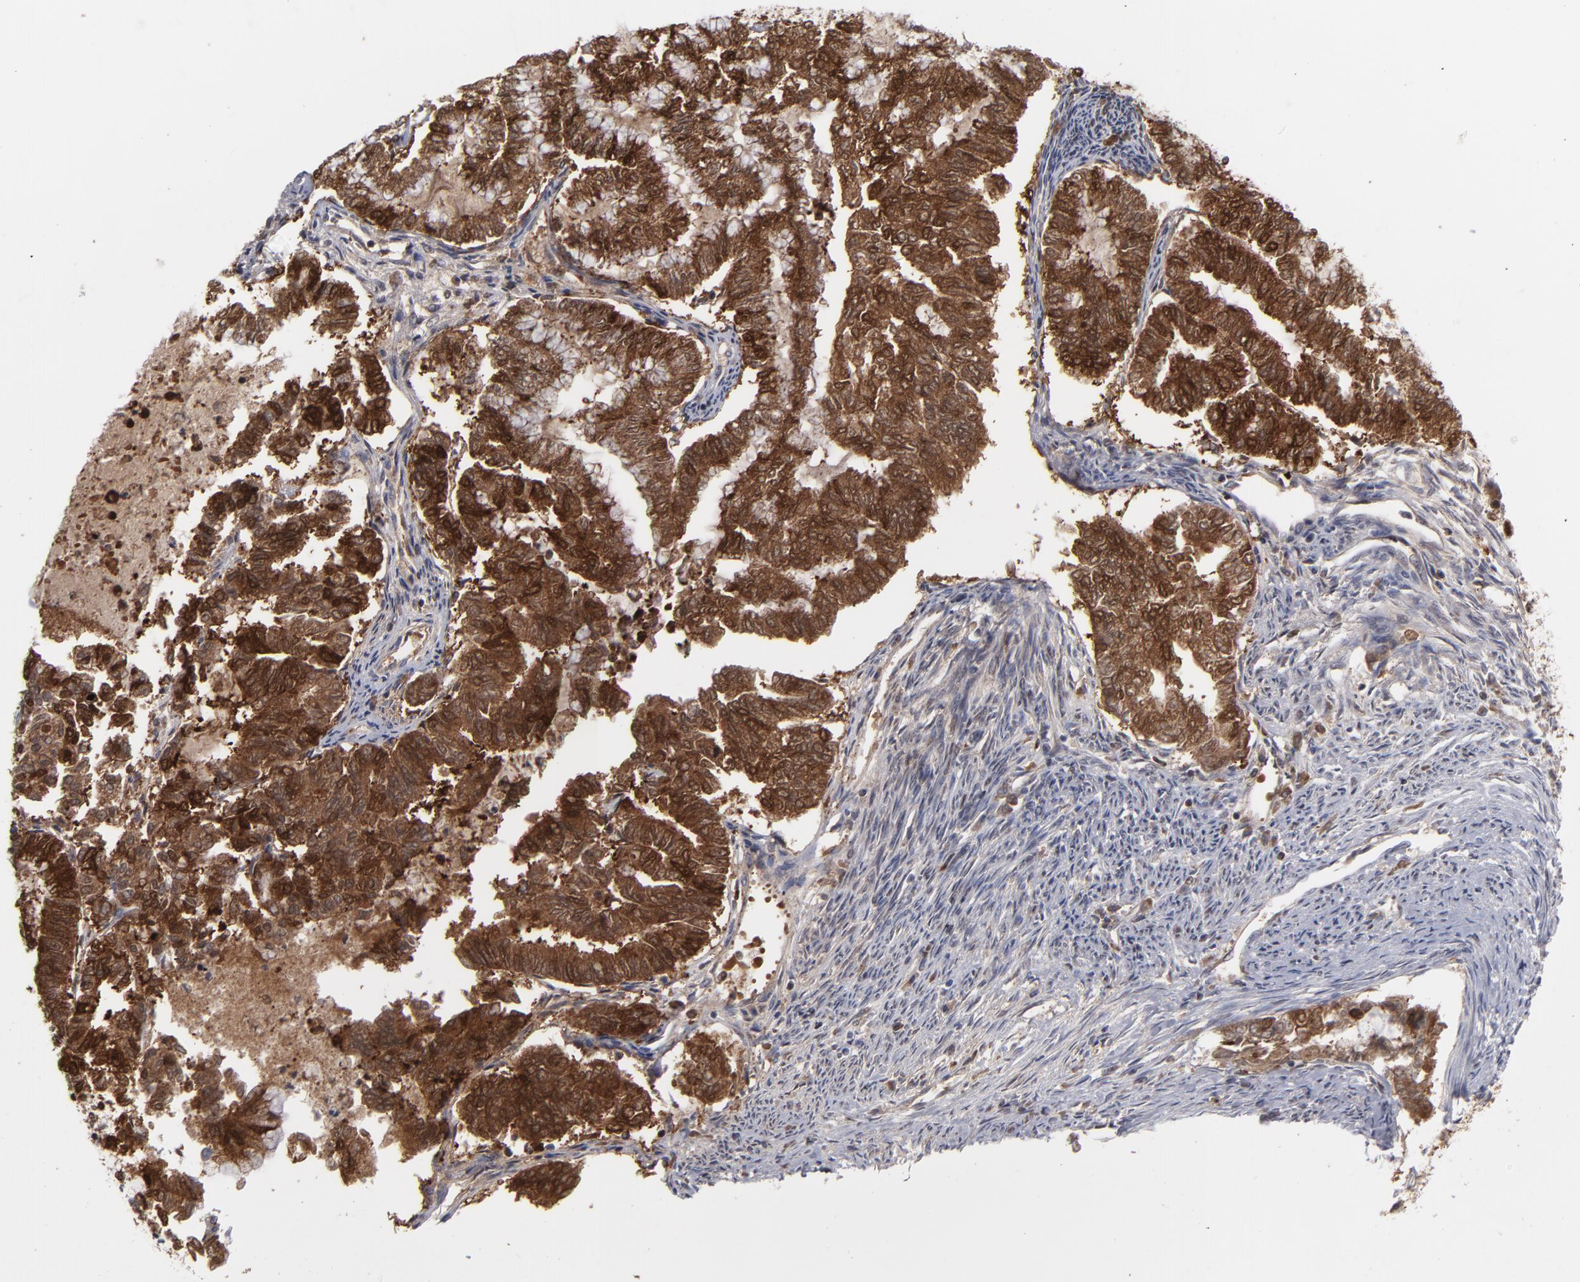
{"staining": {"intensity": "strong", "quantity": ">75%", "location": "cytoplasmic/membranous,nuclear"}, "tissue": "endometrial cancer", "cell_type": "Tumor cells", "image_type": "cancer", "snomed": [{"axis": "morphology", "description": "Adenocarcinoma, NOS"}, {"axis": "topography", "description": "Endometrium"}], "caption": "IHC (DAB (3,3'-diaminobenzidine)) staining of human endometrial cancer exhibits strong cytoplasmic/membranous and nuclear protein expression in approximately >75% of tumor cells. (brown staining indicates protein expression, while blue staining denotes nuclei).", "gene": "GSR", "patient": {"sex": "female", "age": 79}}